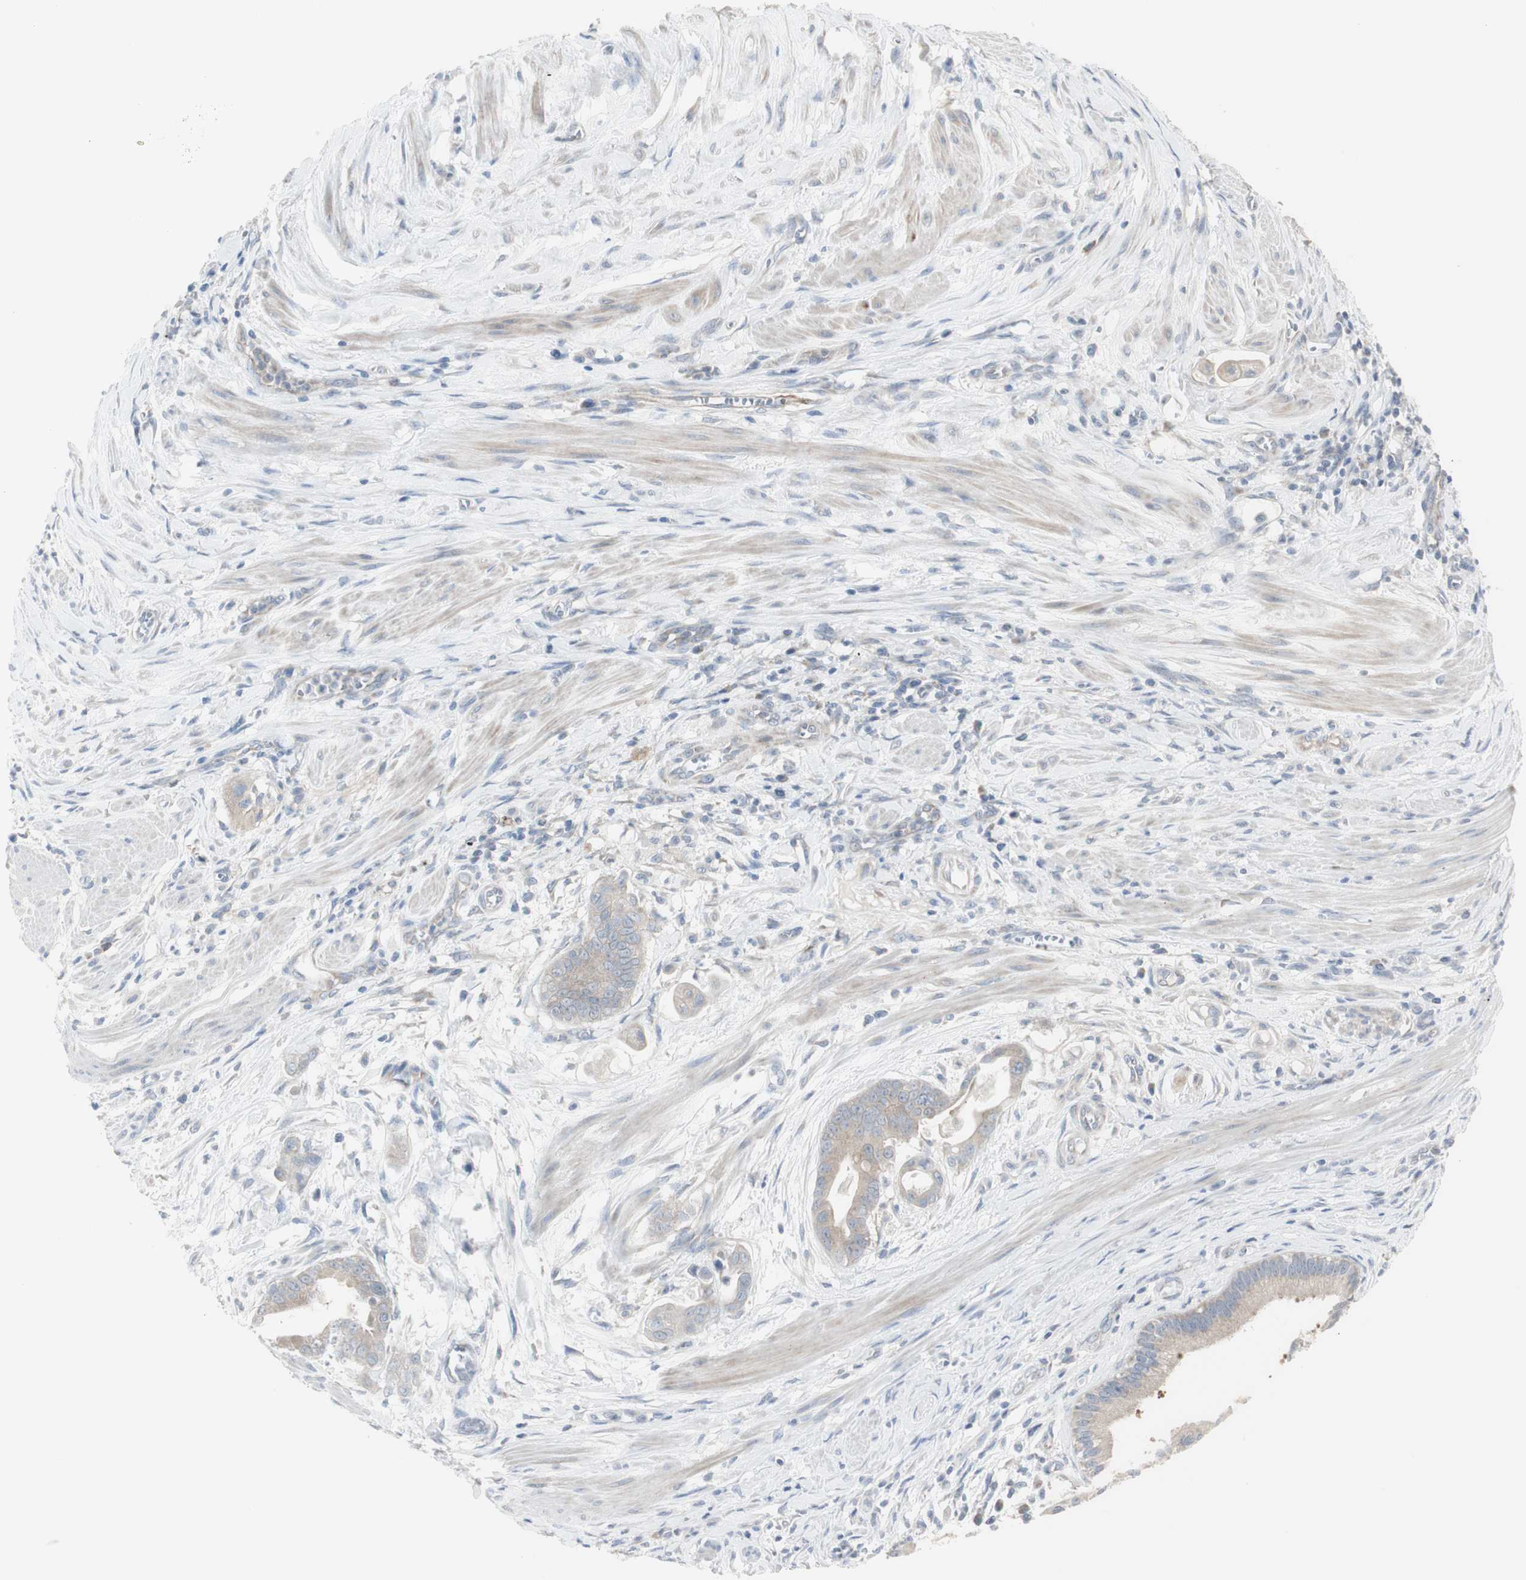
{"staining": {"intensity": "weak", "quantity": "<25%", "location": "cytoplasmic/membranous"}, "tissue": "pancreatic cancer", "cell_type": "Tumor cells", "image_type": "cancer", "snomed": [{"axis": "morphology", "description": "Adenocarcinoma, NOS"}, {"axis": "topography", "description": "Pancreas"}], "caption": "Micrograph shows no protein expression in tumor cells of adenocarcinoma (pancreatic) tissue. (DAB (3,3'-diaminobenzidine) IHC, high magnification).", "gene": "C3orf52", "patient": {"sex": "female", "age": 75}}